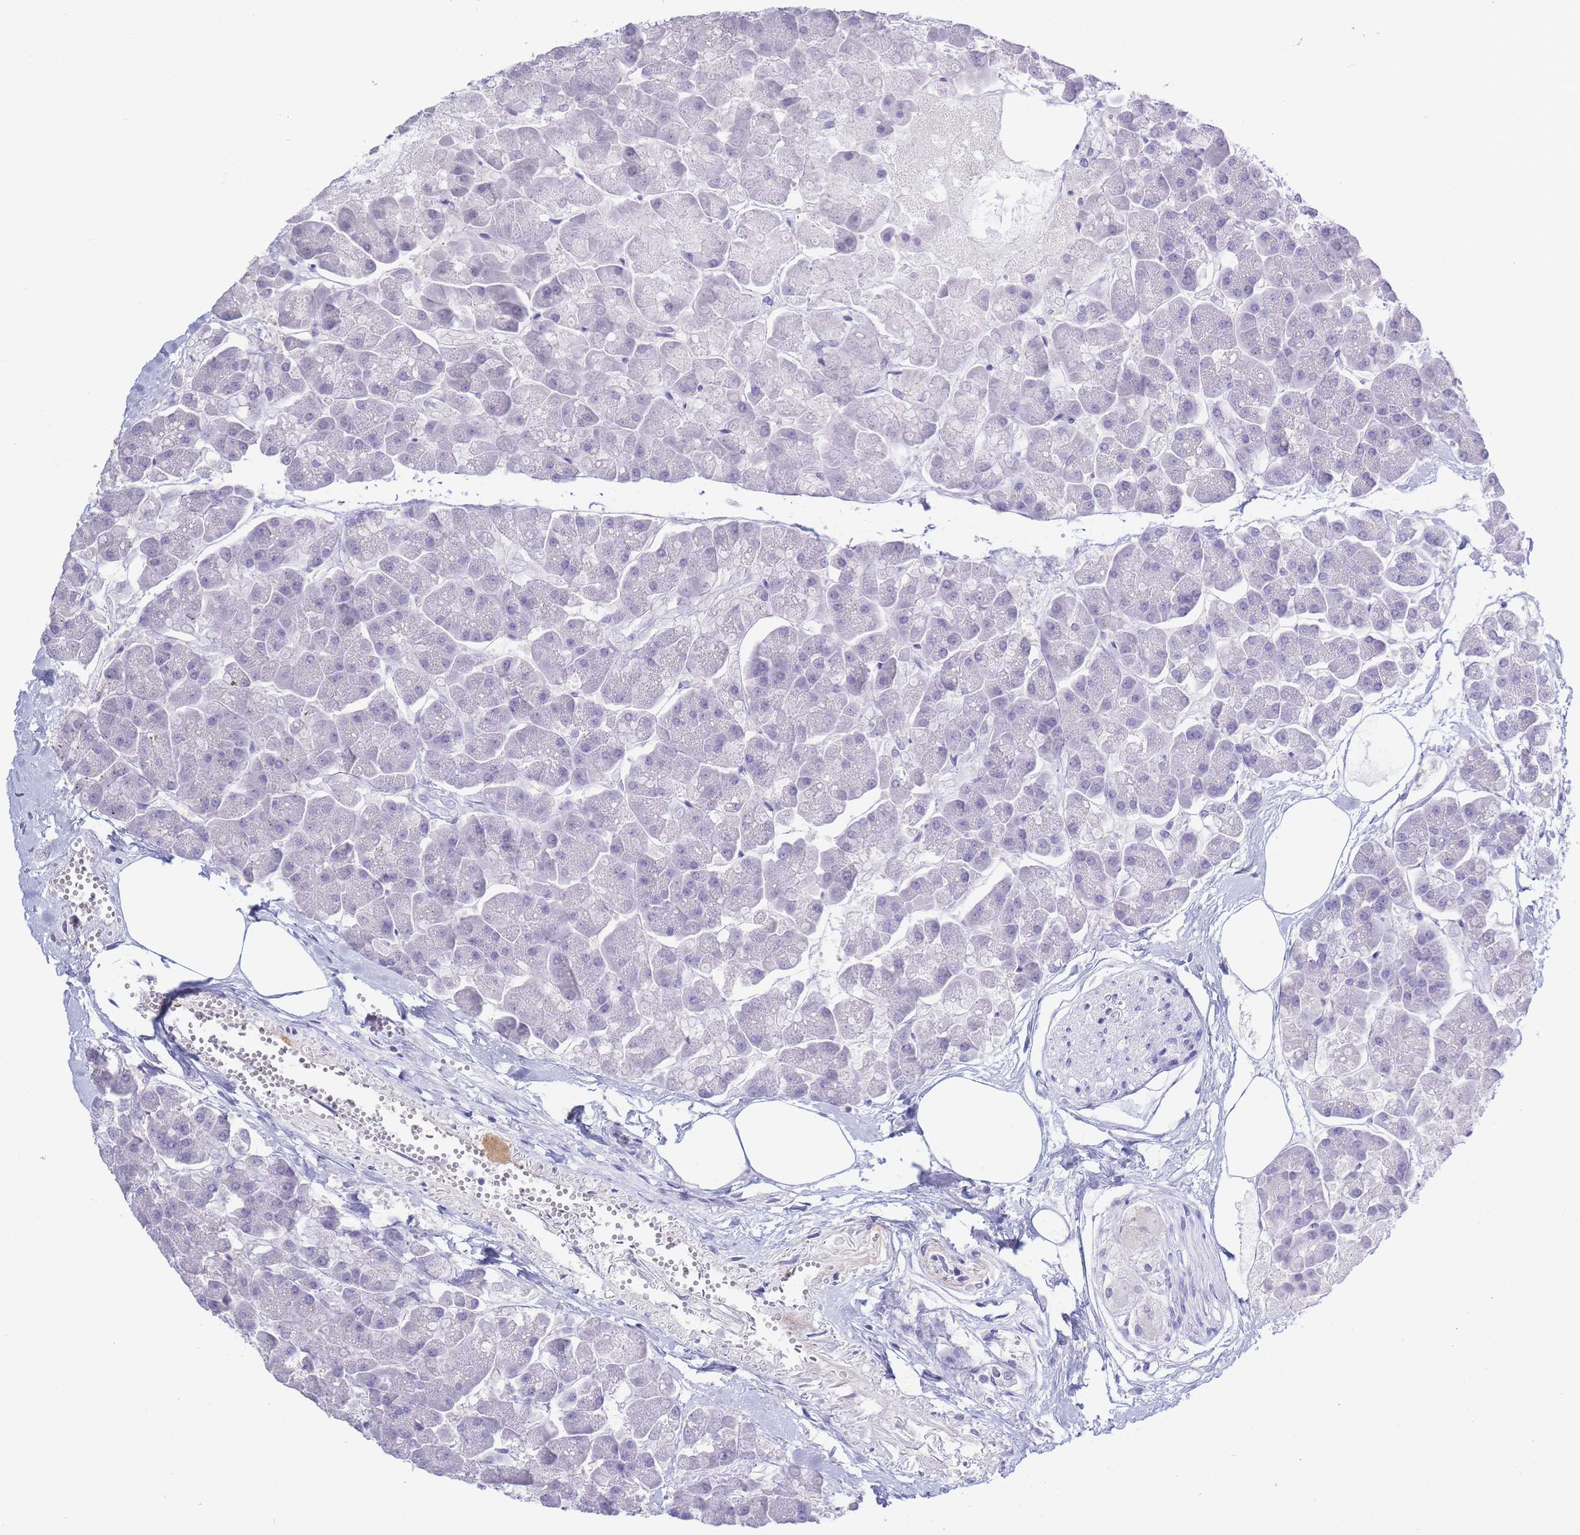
{"staining": {"intensity": "negative", "quantity": "none", "location": "none"}, "tissue": "pancreas", "cell_type": "Exocrine glandular cells", "image_type": "normal", "snomed": [{"axis": "morphology", "description": "Normal tissue, NOS"}, {"axis": "topography", "description": "Pancreas"}, {"axis": "topography", "description": "Peripheral nerve tissue"}], "caption": "A histopathology image of pancreas stained for a protein exhibits no brown staining in exocrine glandular cells. (DAB (3,3'-diaminobenzidine) IHC with hematoxylin counter stain).", "gene": "CD37", "patient": {"sex": "male", "age": 54}}